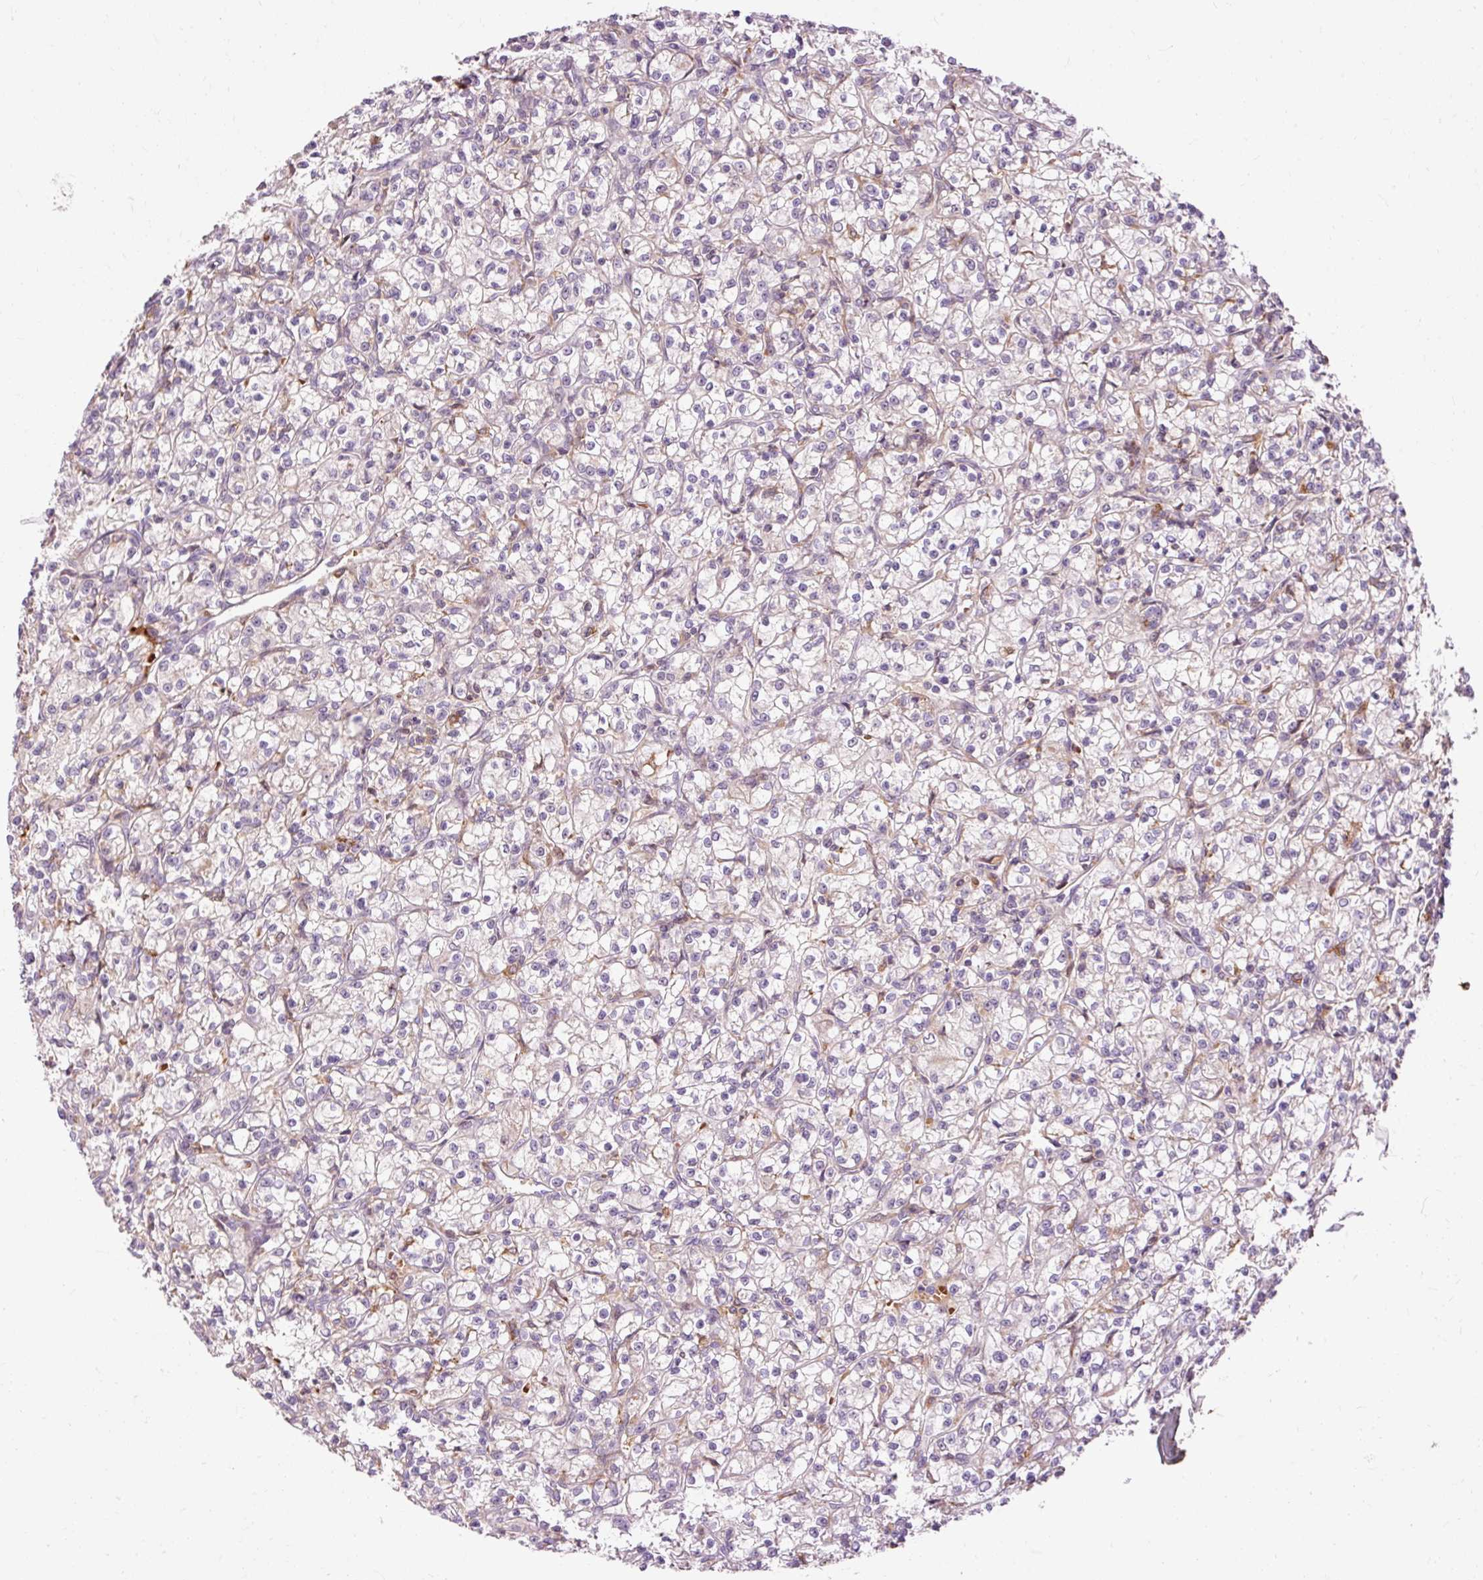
{"staining": {"intensity": "weak", "quantity": "<25%", "location": "cytoplasmic/membranous"}, "tissue": "renal cancer", "cell_type": "Tumor cells", "image_type": "cancer", "snomed": [{"axis": "morphology", "description": "Adenocarcinoma, NOS"}, {"axis": "topography", "description": "Kidney"}], "caption": "This is an immunohistochemistry image of human renal adenocarcinoma. There is no staining in tumor cells.", "gene": "CEBPZ", "patient": {"sex": "female", "age": 59}}